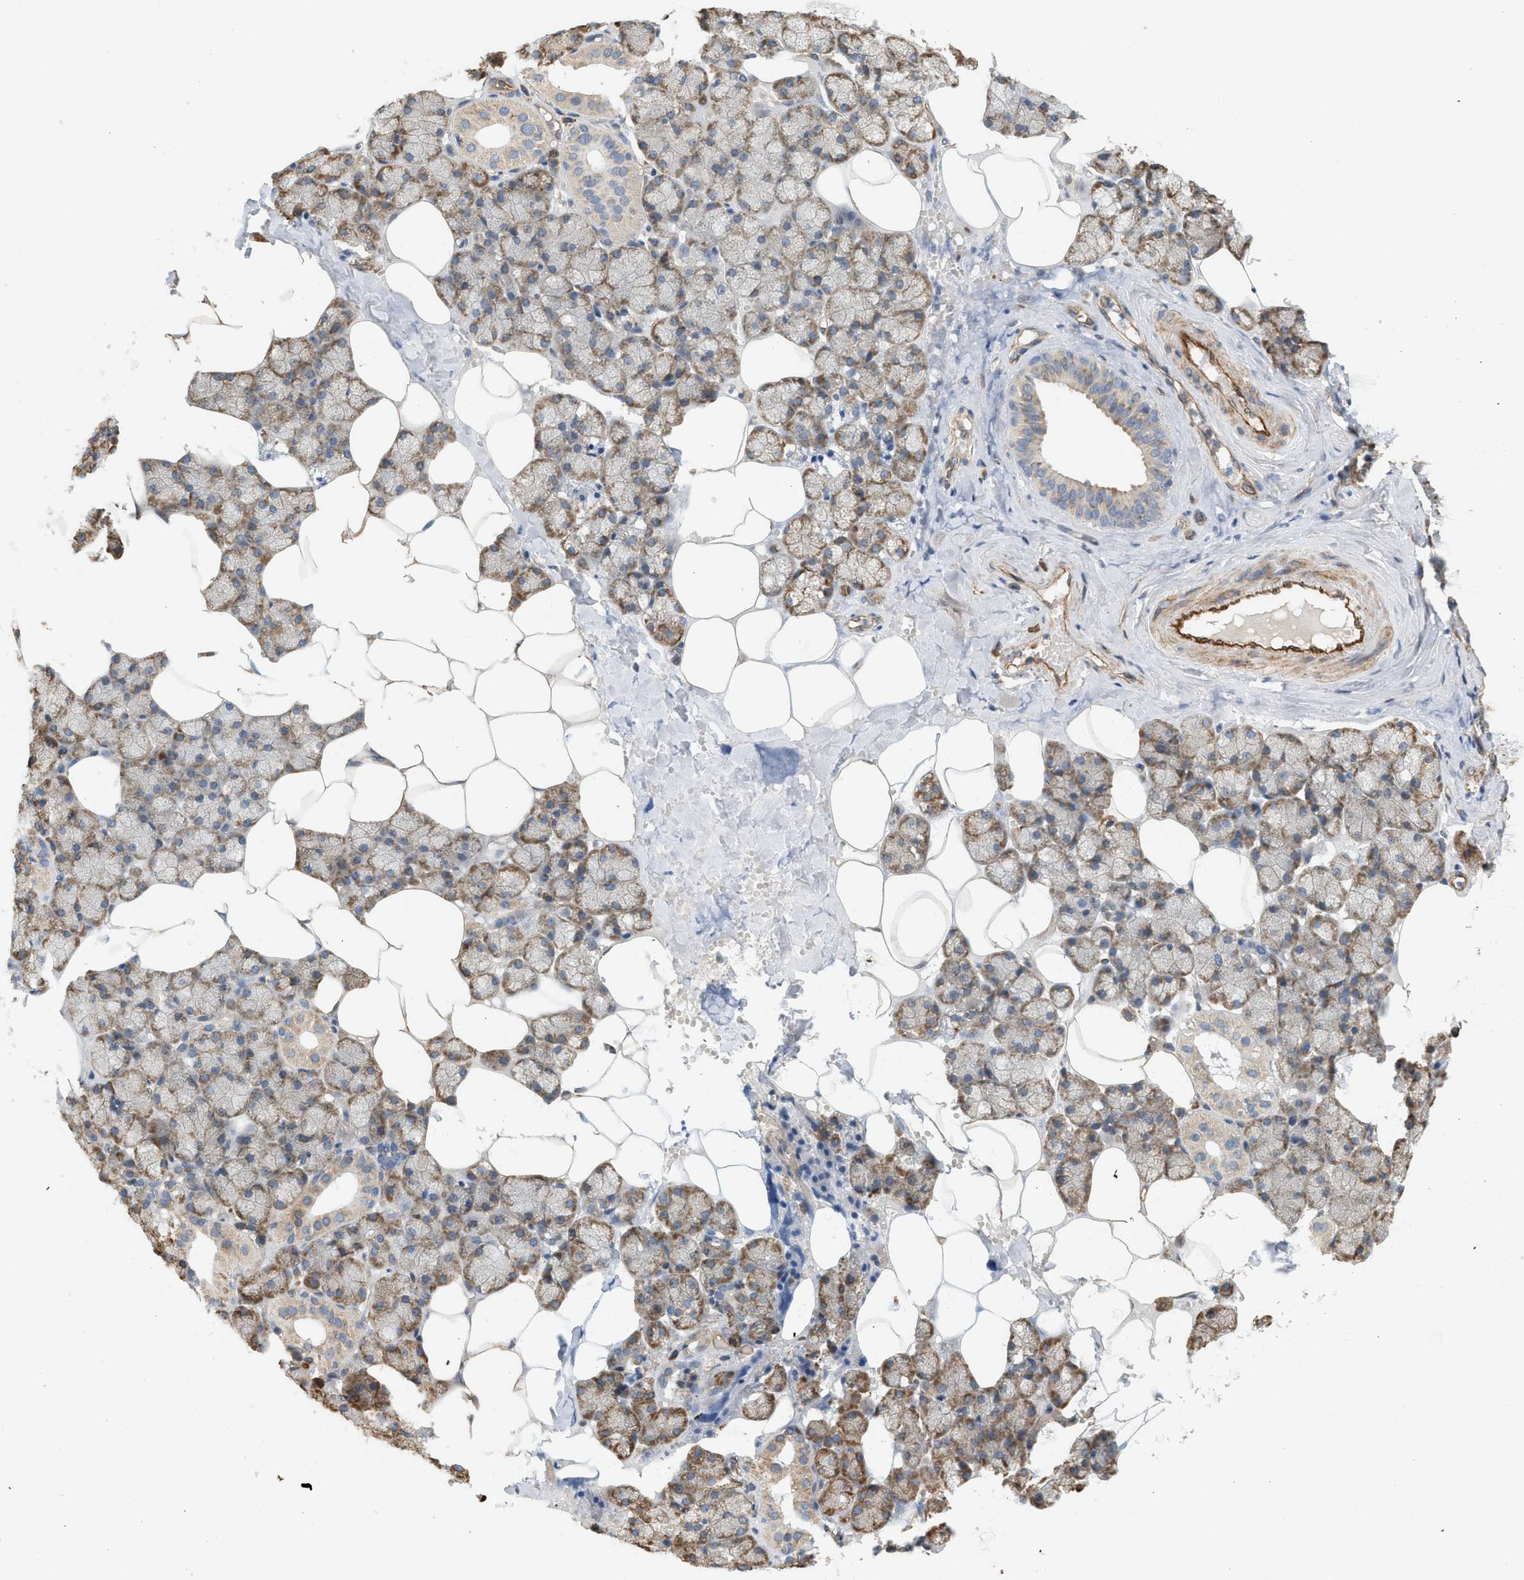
{"staining": {"intensity": "moderate", "quantity": ">75%", "location": "cytoplasmic/membranous"}, "tissue": "salivary gland", "cell_type": "Glandular cells", "image_type": "normal", "snomed": [{"axis": "morphology", "description": "Normal tissue, NOS"}, {"axis": "topography", "description": "Salivary gland"}], "caption": "Moderate cytoplasmic/membranous protein staining is seen in approximately >75% of glandular cells in salivary gland. Nuclei are stained in blue.", "gene": "SVOP", "patient": {"sex": "male", "age": 62}}